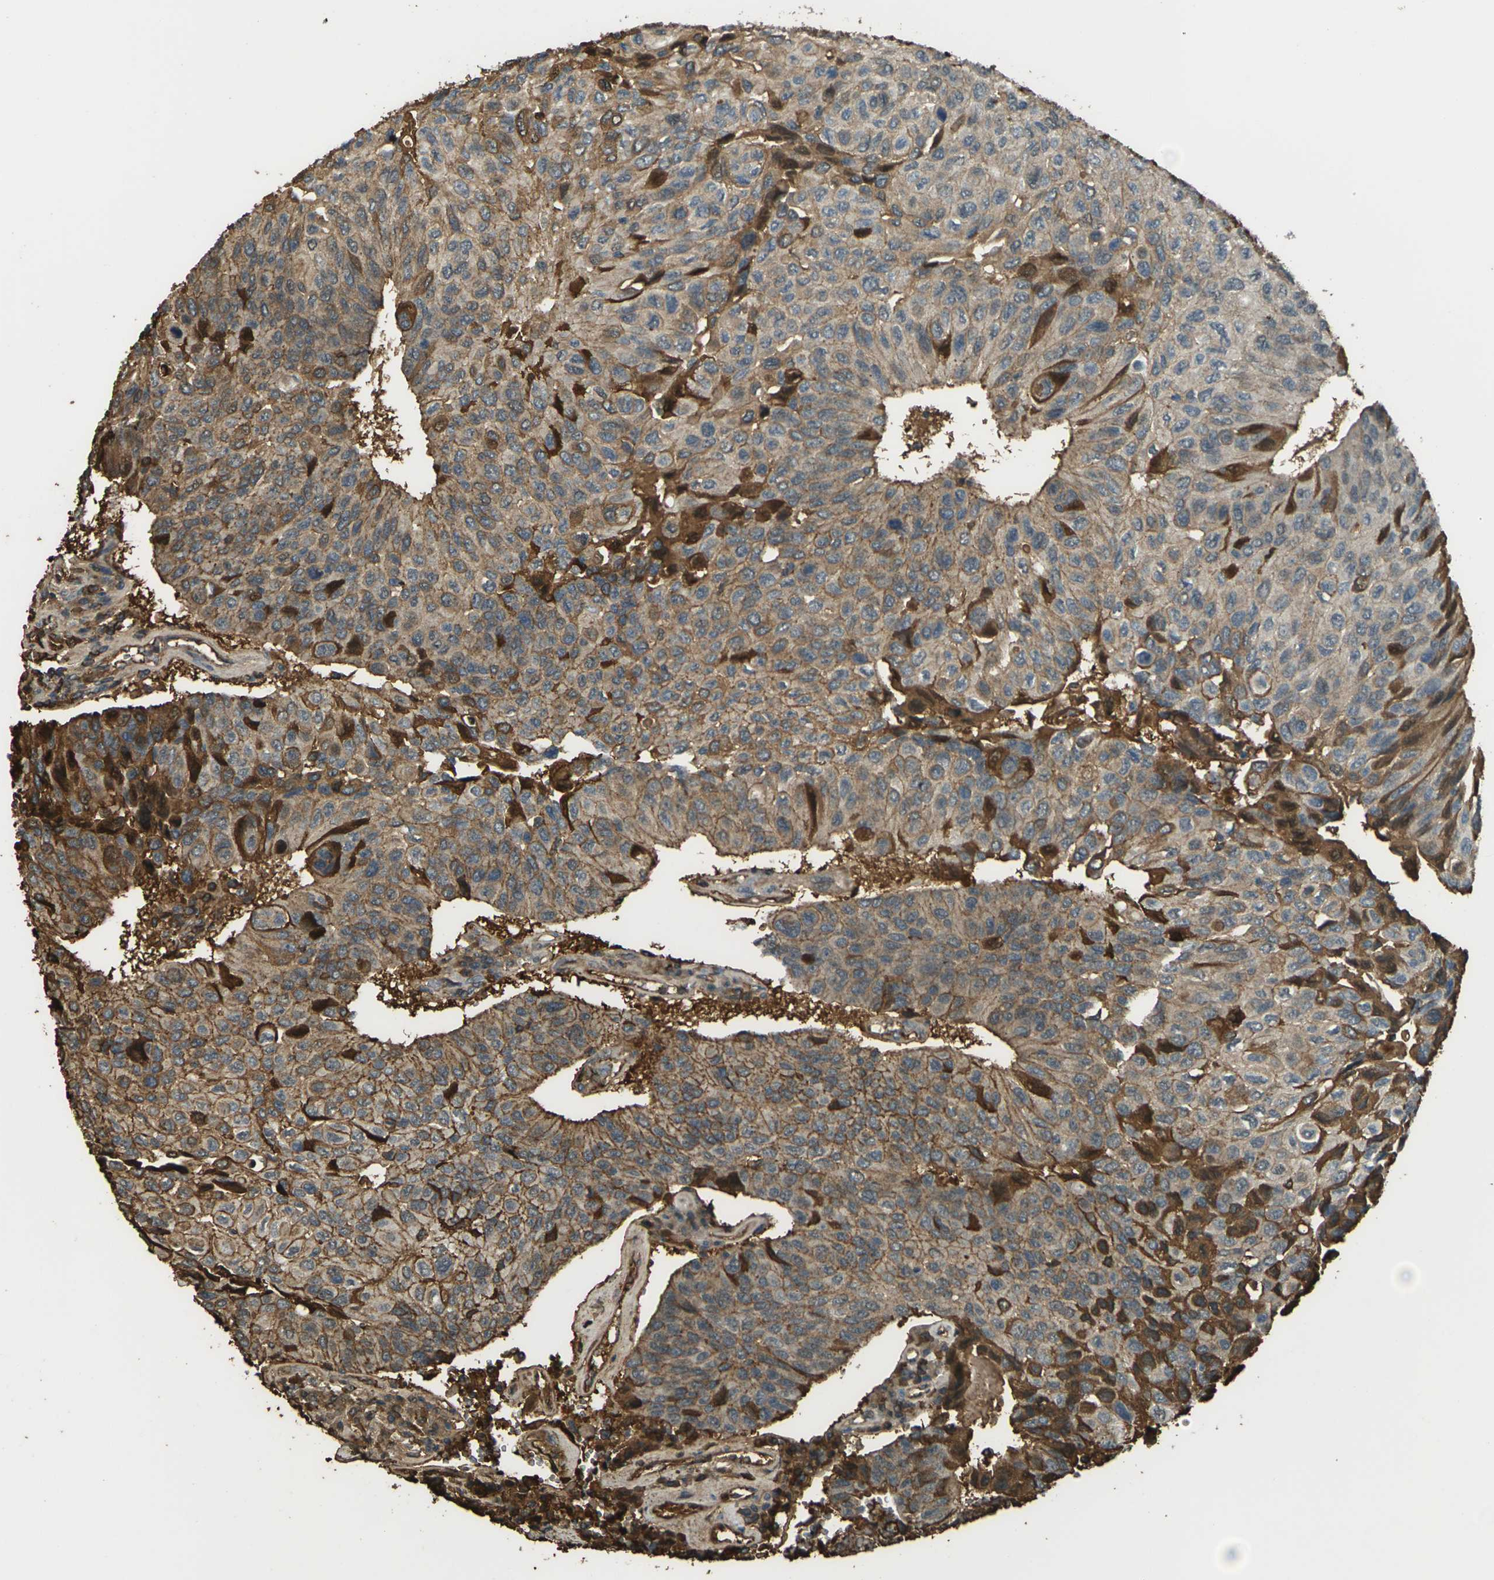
{"staining": {"intensity": "moderate", "quantity": ">75%", "location": "cytoplasmic/membranous"}, "tissue": "urothelial cancer", "cell_type": "Tumor cells", "image_type": "cancer", "snomed": [{"axis": "morphology", "description": "Urothelial carcinoma, High grade"}, {"axis": "topography", "description": "Urinary bladder"}], "caption": "Moderate cytoplasmic/membranous protein expression is appreciated in about >75% of tumor cells in urothelial cancer.", "gene": "CYP1B1", "patient": {"sex": "male", "age": 66}}